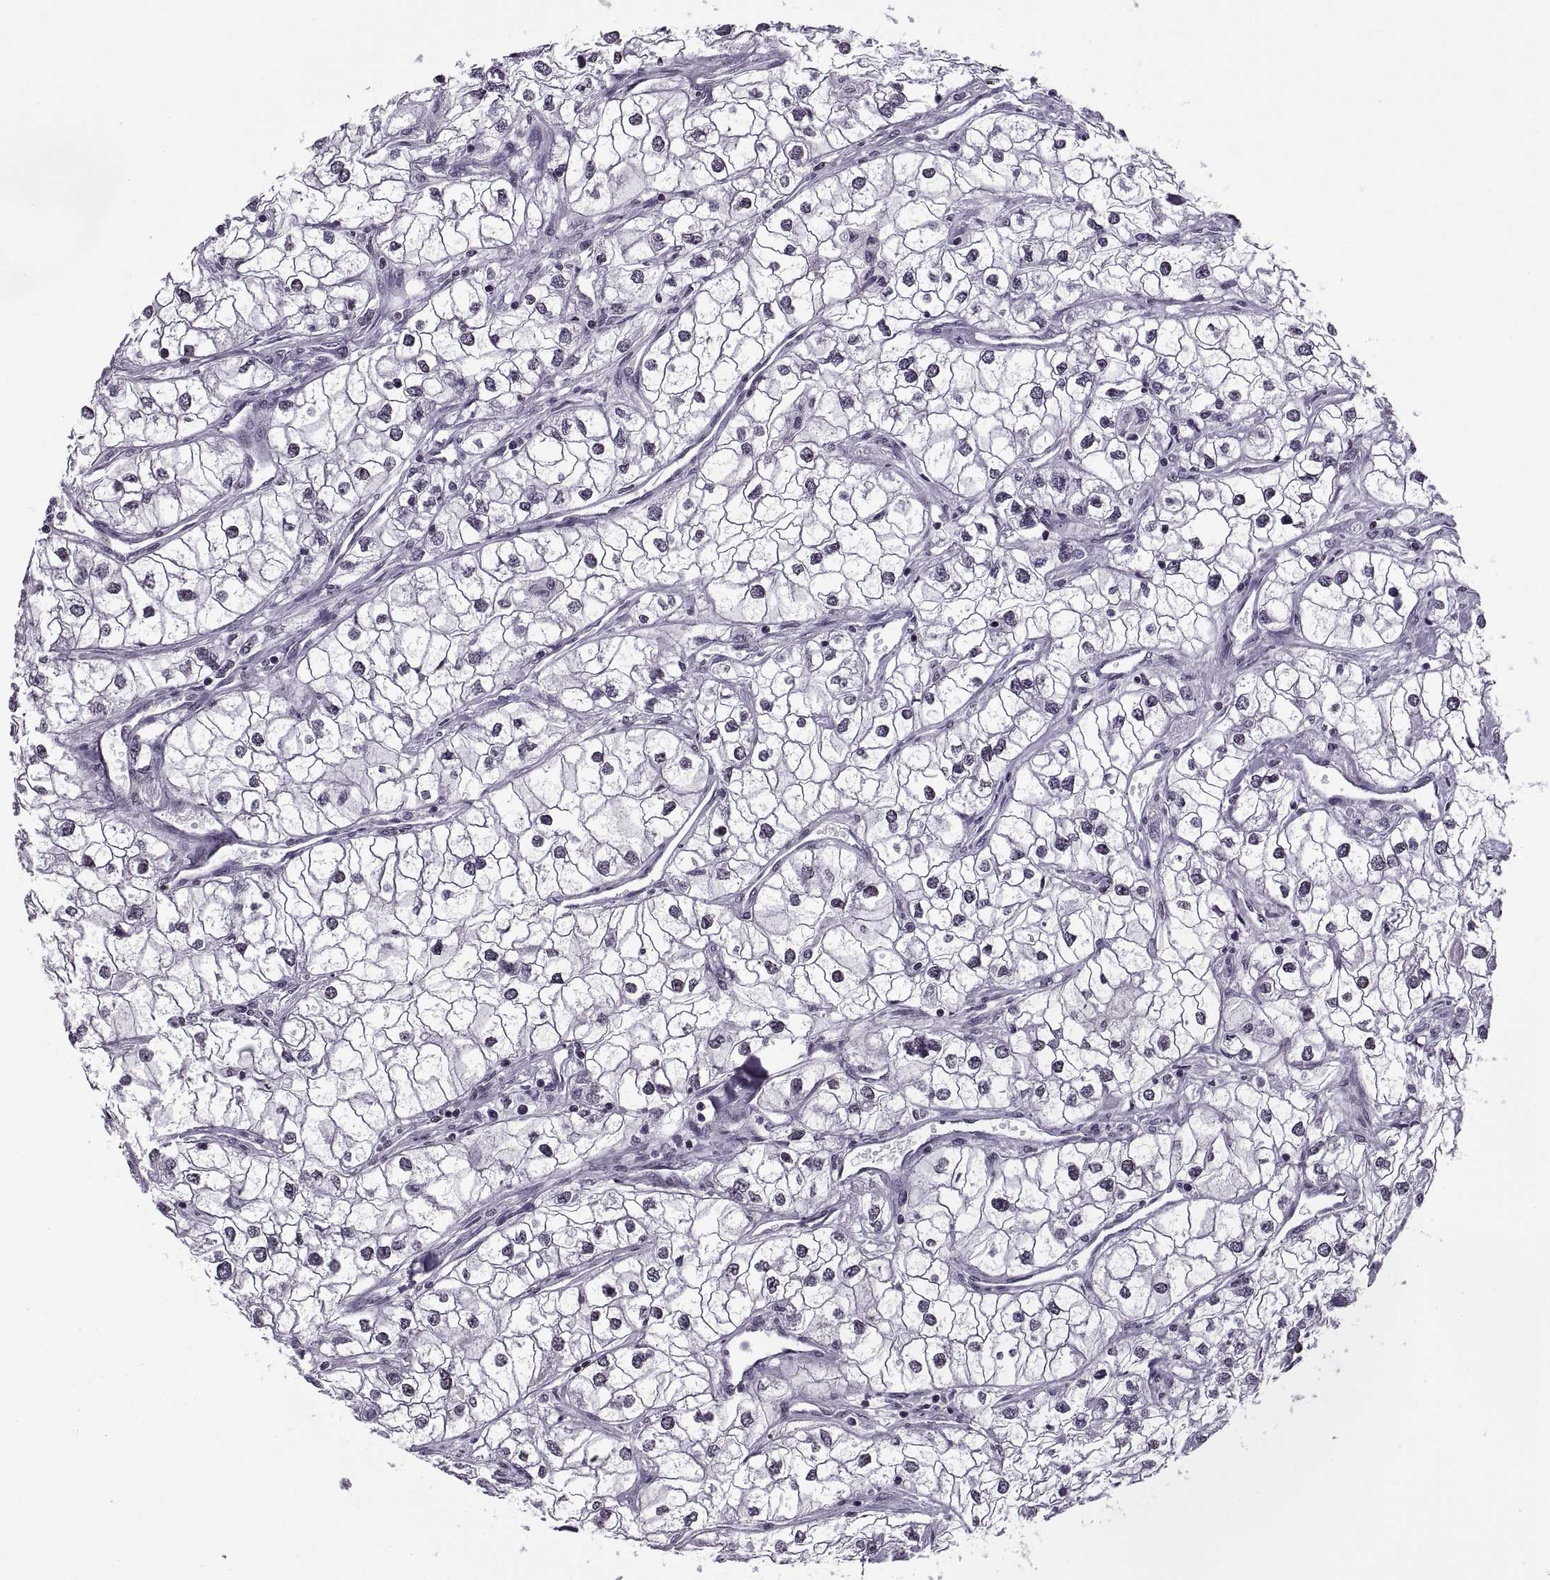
{"staining": {"intensity": "negative", "quantity": "none", "location": "none"}, "tissue": "renal cancer", "cell_type": "Tumor cells", "image_type": "cancer", "snomed": [{"axis": "morphology", "description": "Adenocarcinoma, NOS"}, {"axis": "topography", "description": "Kidney"}], "caption": "An immunohistochemistry photomicrograph of renal adenocarcinoma is shown. There is no staining in tumor cells of renal adenocarcinoma. The staining is performed using DAB brown chromogen with nuclei counter-stained in using hematoxylin.", "gene": "H1-8", "patient": {"sex": "male", "age": 59}}